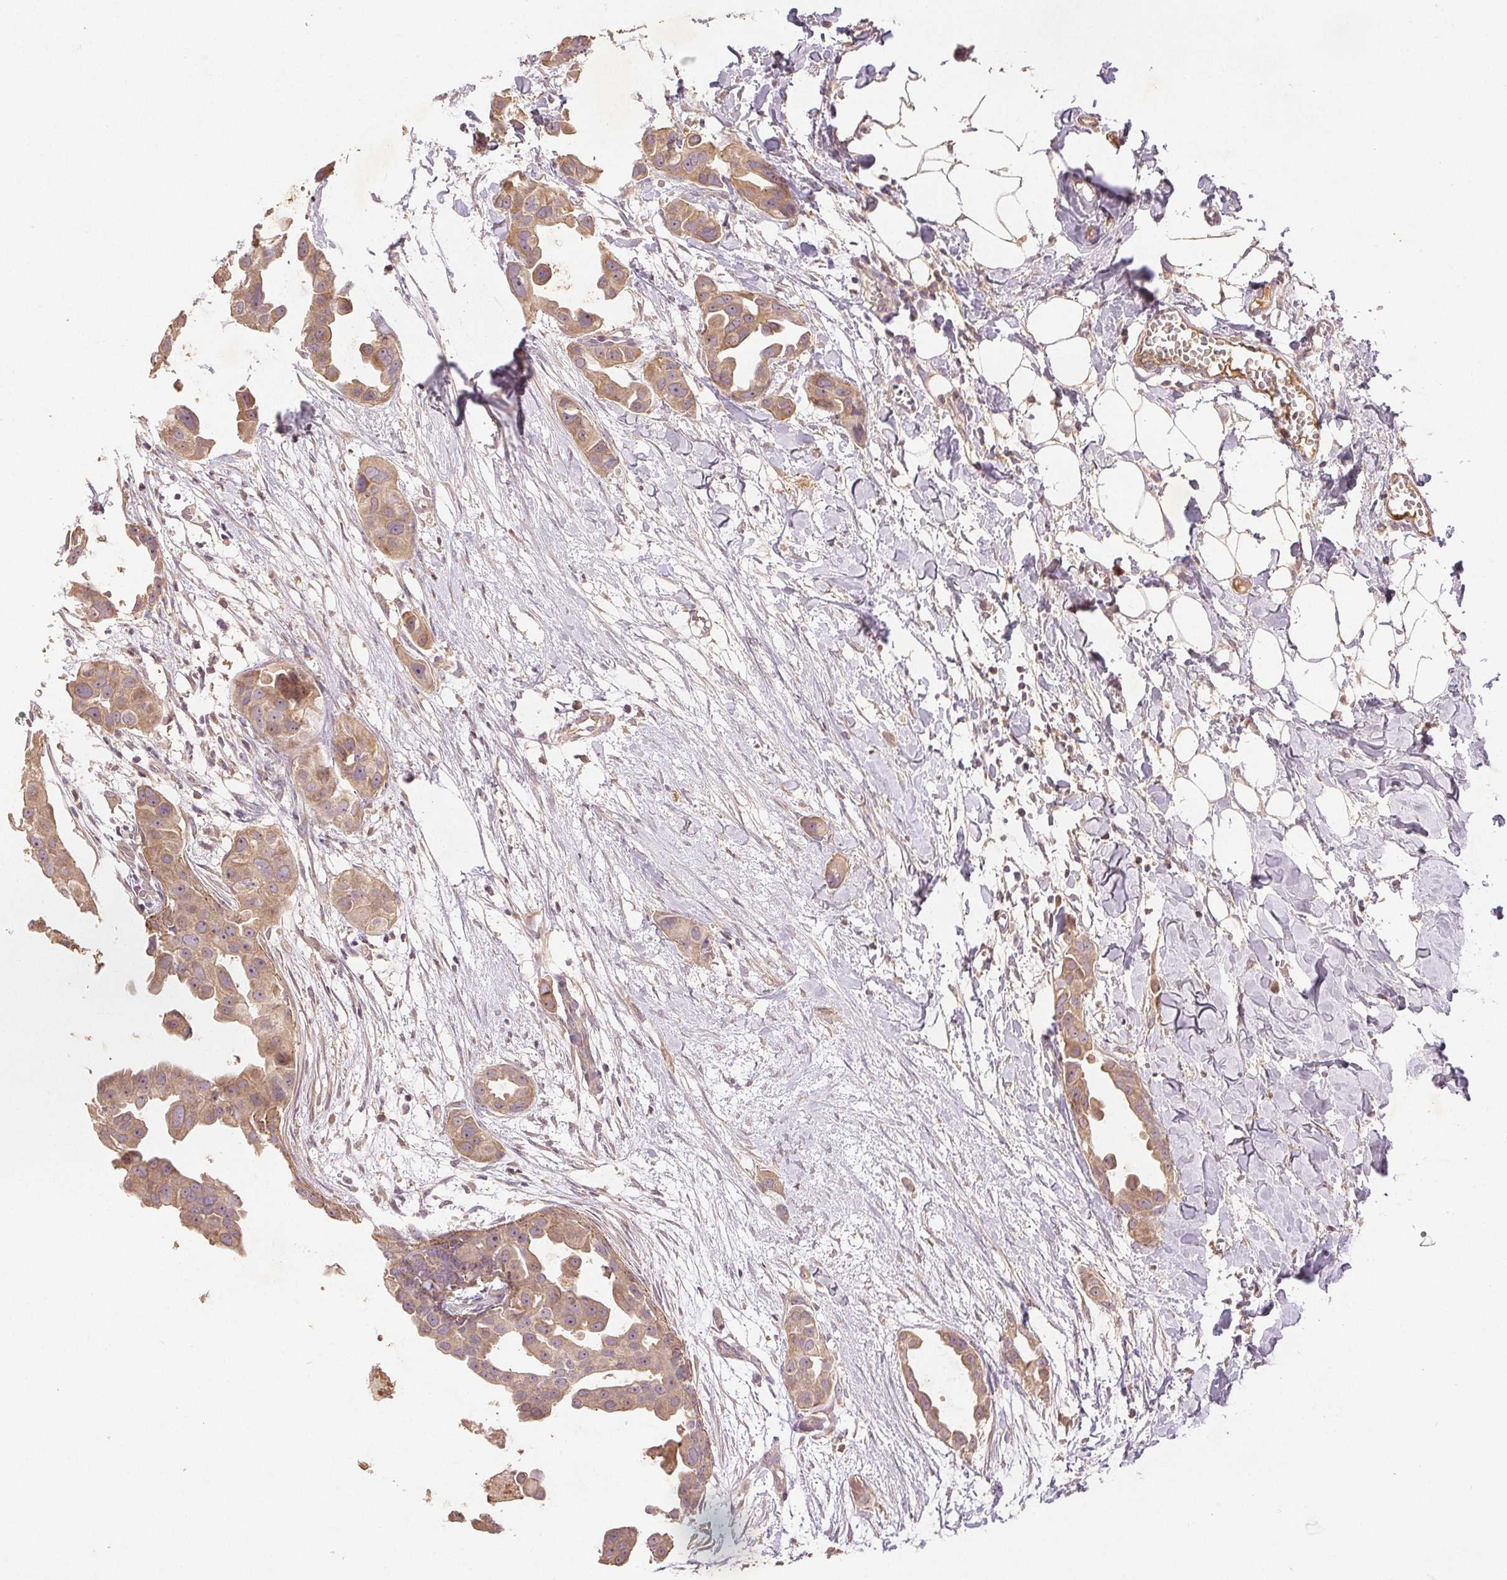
{"staining": {"intensity": "weak", "quantity": ">75%", "location": "cytoplasmic/membranous"}, "tissue": "breast cancer", "cell_type": "Tumor cells", "image_type": "cancer", "snomed": [{"axis": "morphology", "description": "Duct carcinoma"}, {"axis": "topography", "description": "Breast"}], "caption": "Immunohistochemistry (IHC) (DAB) staining of human breast cancer (invasive ductal carcinoma) displays weak cytoplasmic/membranous protein positivity in approximately >75% of tumor cells.", "gene": "YIF1B", "patient": {"sex": "female", "age": 38}}